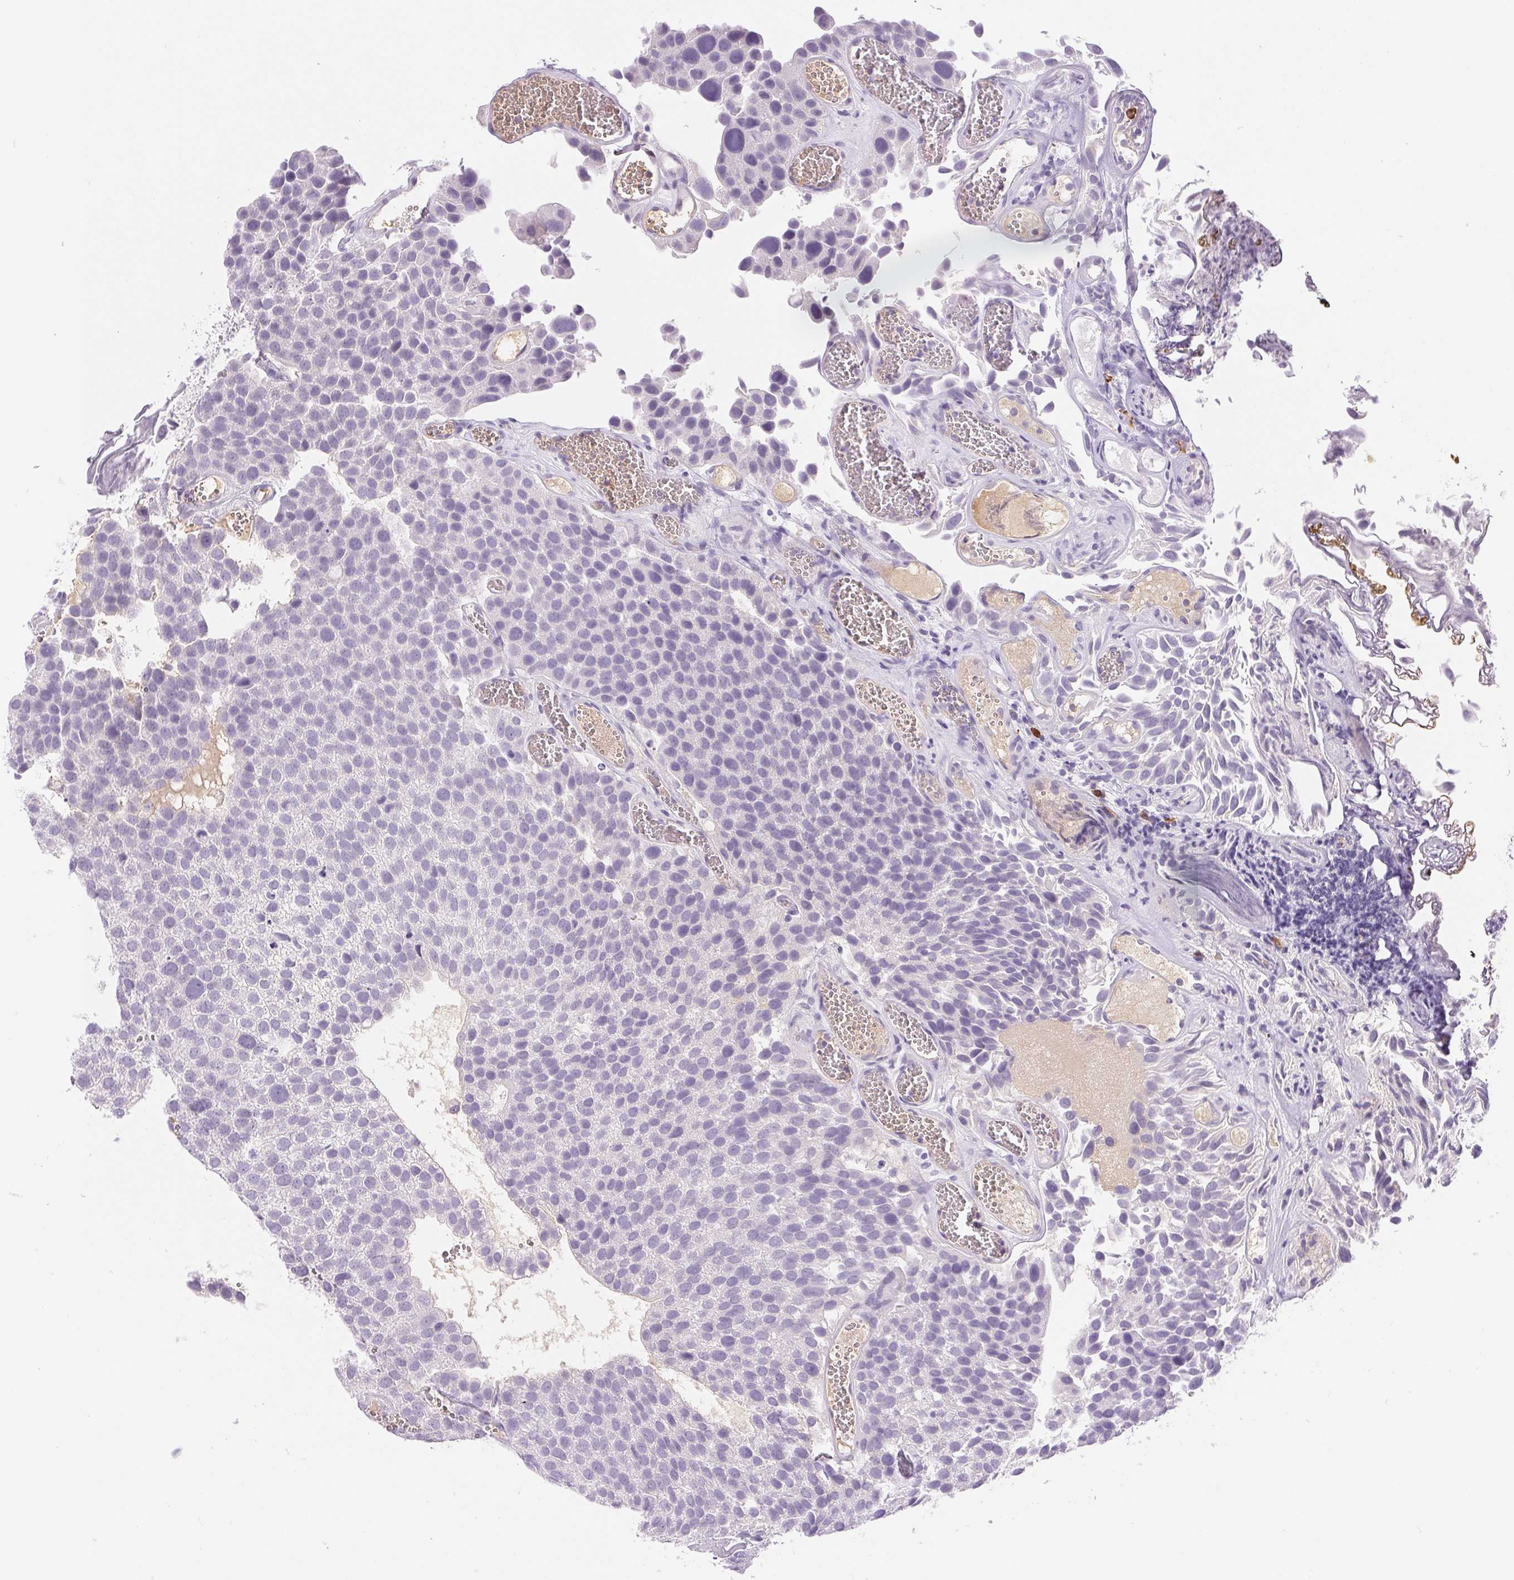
{"staining": {"intensity": "negative", "quantity": "none", "location": "none"}, "tissue": "urothelial cancer", "cell_type": "Tumor cells", "image_type": "cancer", "snomed": [{"axis": "morphology", "description": "Urothelial carcinoma, Low grade"}, {"axis": "topography", "description": "Urinary bladder"}], "caption": "Photomicrograph shows no significant protein expression in tumor cells of urothelial cancer. (DAB (3,3'-diaminobenzidine) immunohistochemistry (IHC) visualized using brightfield microscopy, high magnification).", "gene": "IFIT1B", "patient": {"sex": "female", "age": 69}}